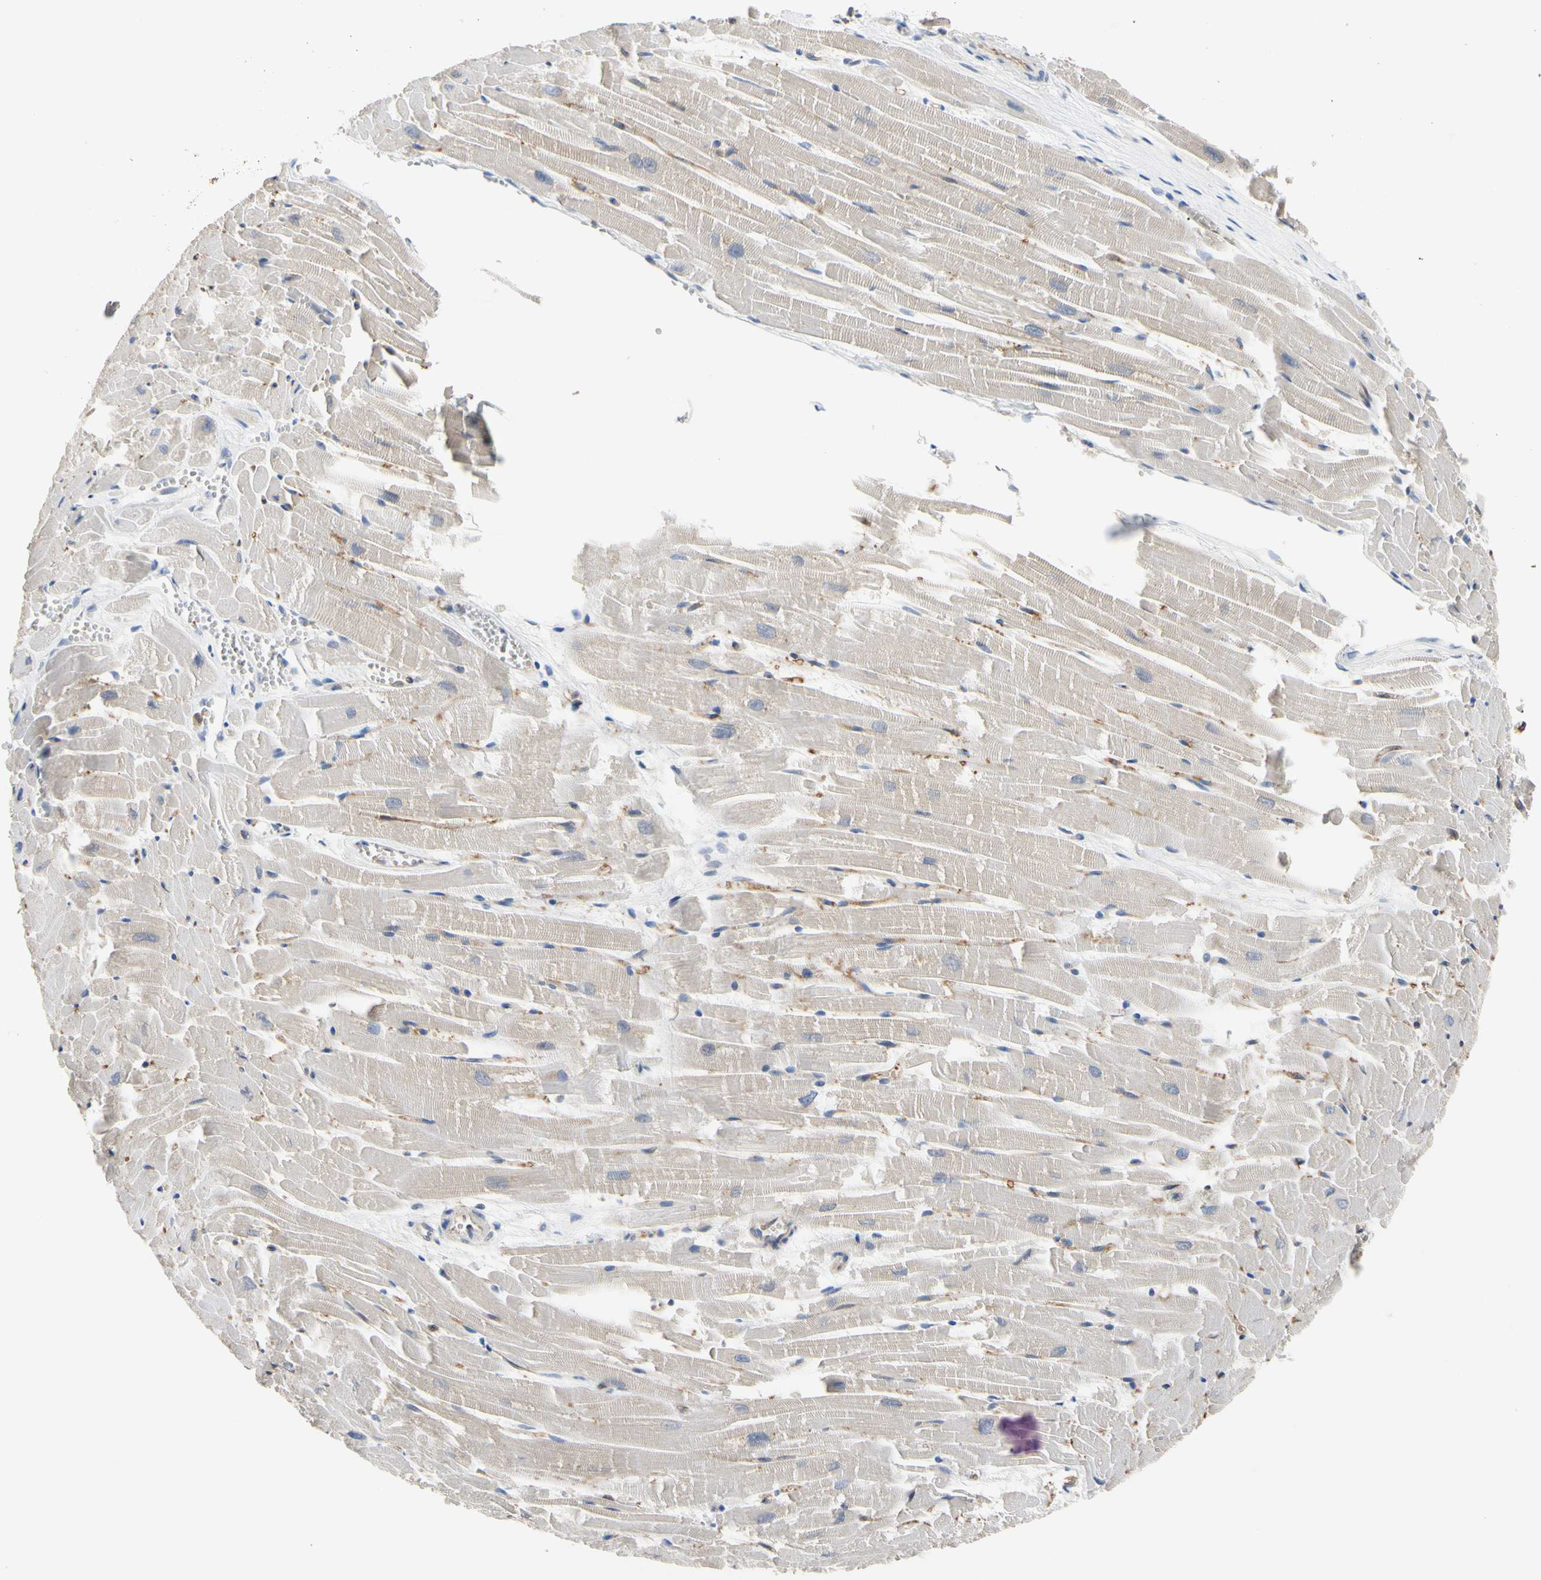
{"staining": {"intensity": "weak", "quantity": "<25%", "location": "cytoplasmic/membranous"}, "tissue": "heart muscle", "cell_type": "Cardiomyocytes", "image_type": "normal", "snomed": [{"axis": "morphology", "description": "Normal tissue, NOS"}, {"axis": "topography", "description": "Heart"}], "caption": "Immunohistochemistry (IHC) image of unremarkable human heart muscle stained for a protein (brown), which shows no expression in cardiomyocytes.", "gene": "MCL1", "patient": {"sex": "female", "age": 19}}